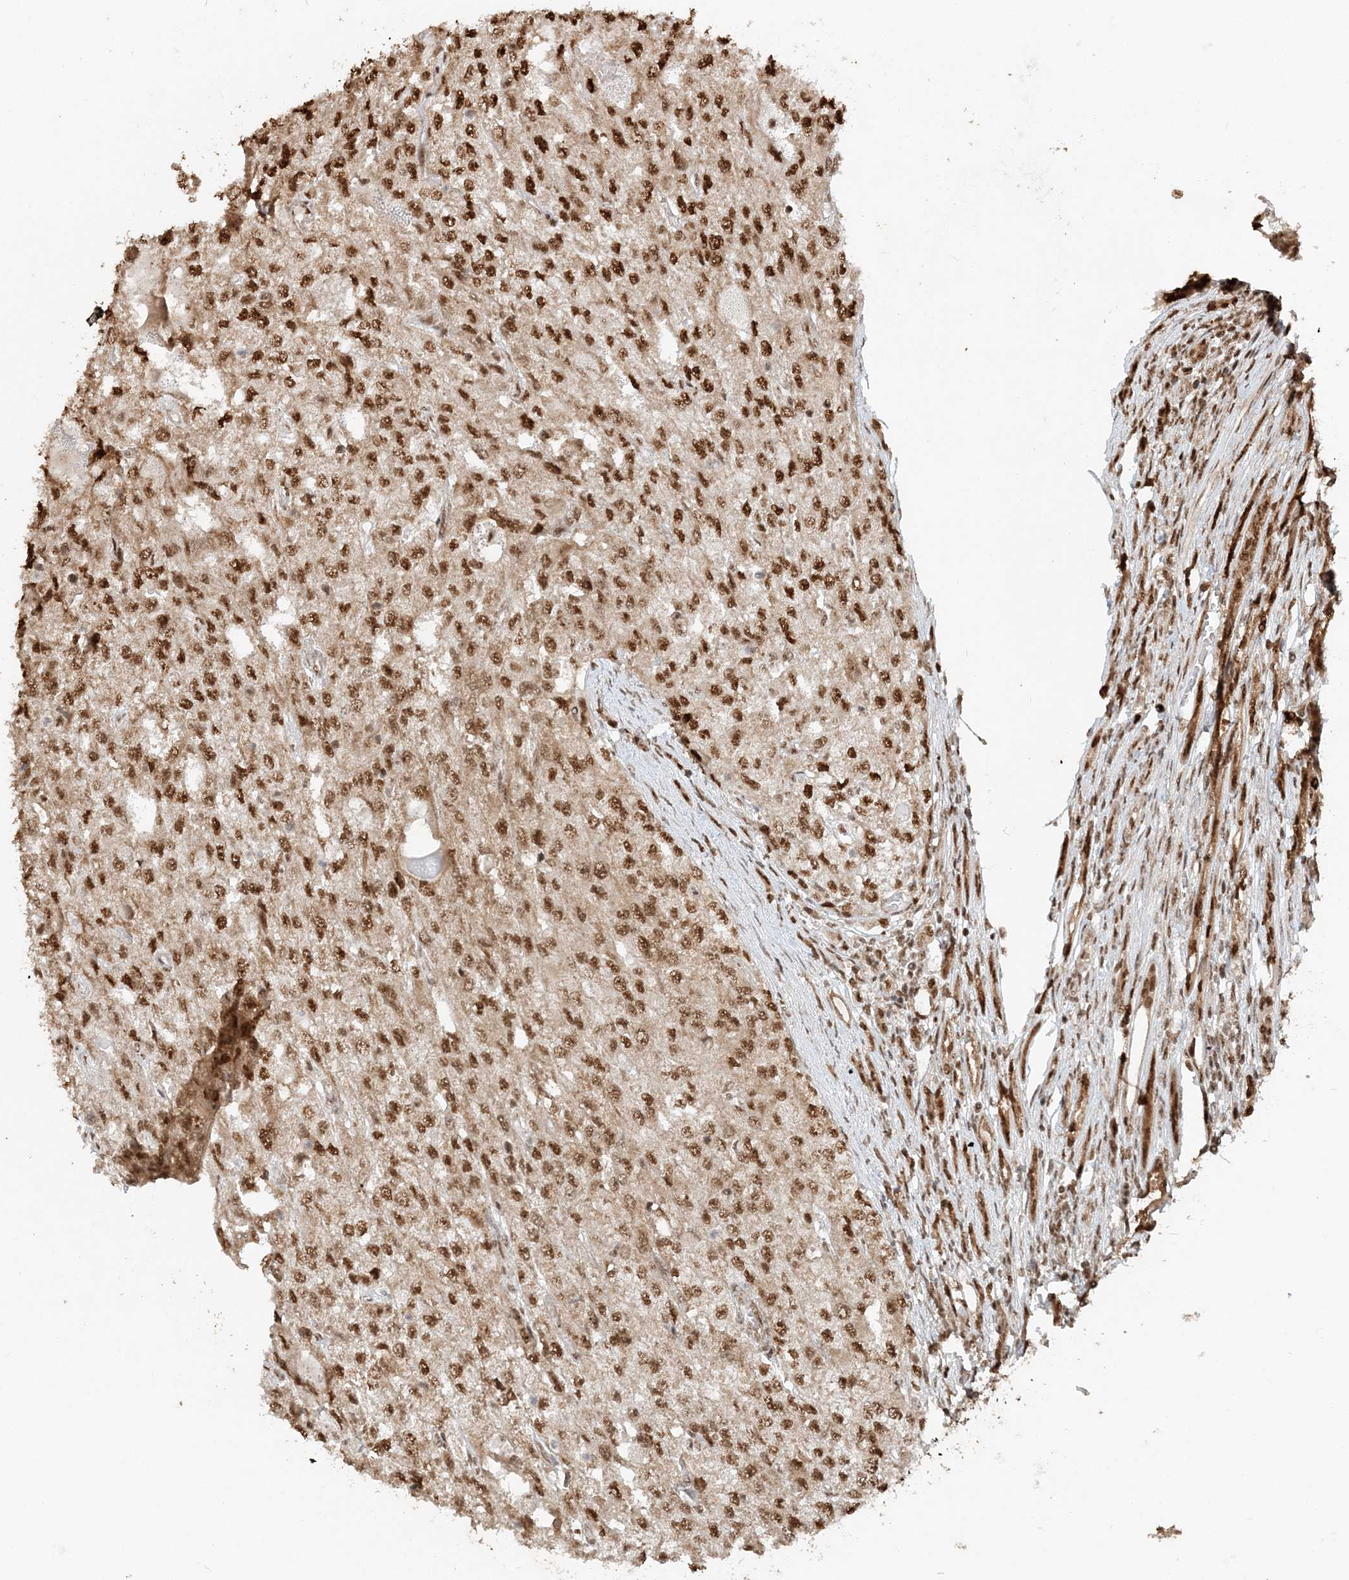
{"staining": {"intensity": "moderate", "quantity": ">75%", "location": "nuclear"}, "tissue": "renal cancer", "cell_type": "Tumor cells", "image_type": "cancer", "snomed": [{"axis": "morphology", "description": "Adenocarcinoma, NOS"}, {"axis": "topography", "description": "Kidney"}], "caption": "The photomicrograph exhibits staining of renal cancer, revealing moderate nuclear protein expression (brown color) within tumor cells.", "gene": "ARHGAP35", "patient": {"sex": "female", "age": 54}}